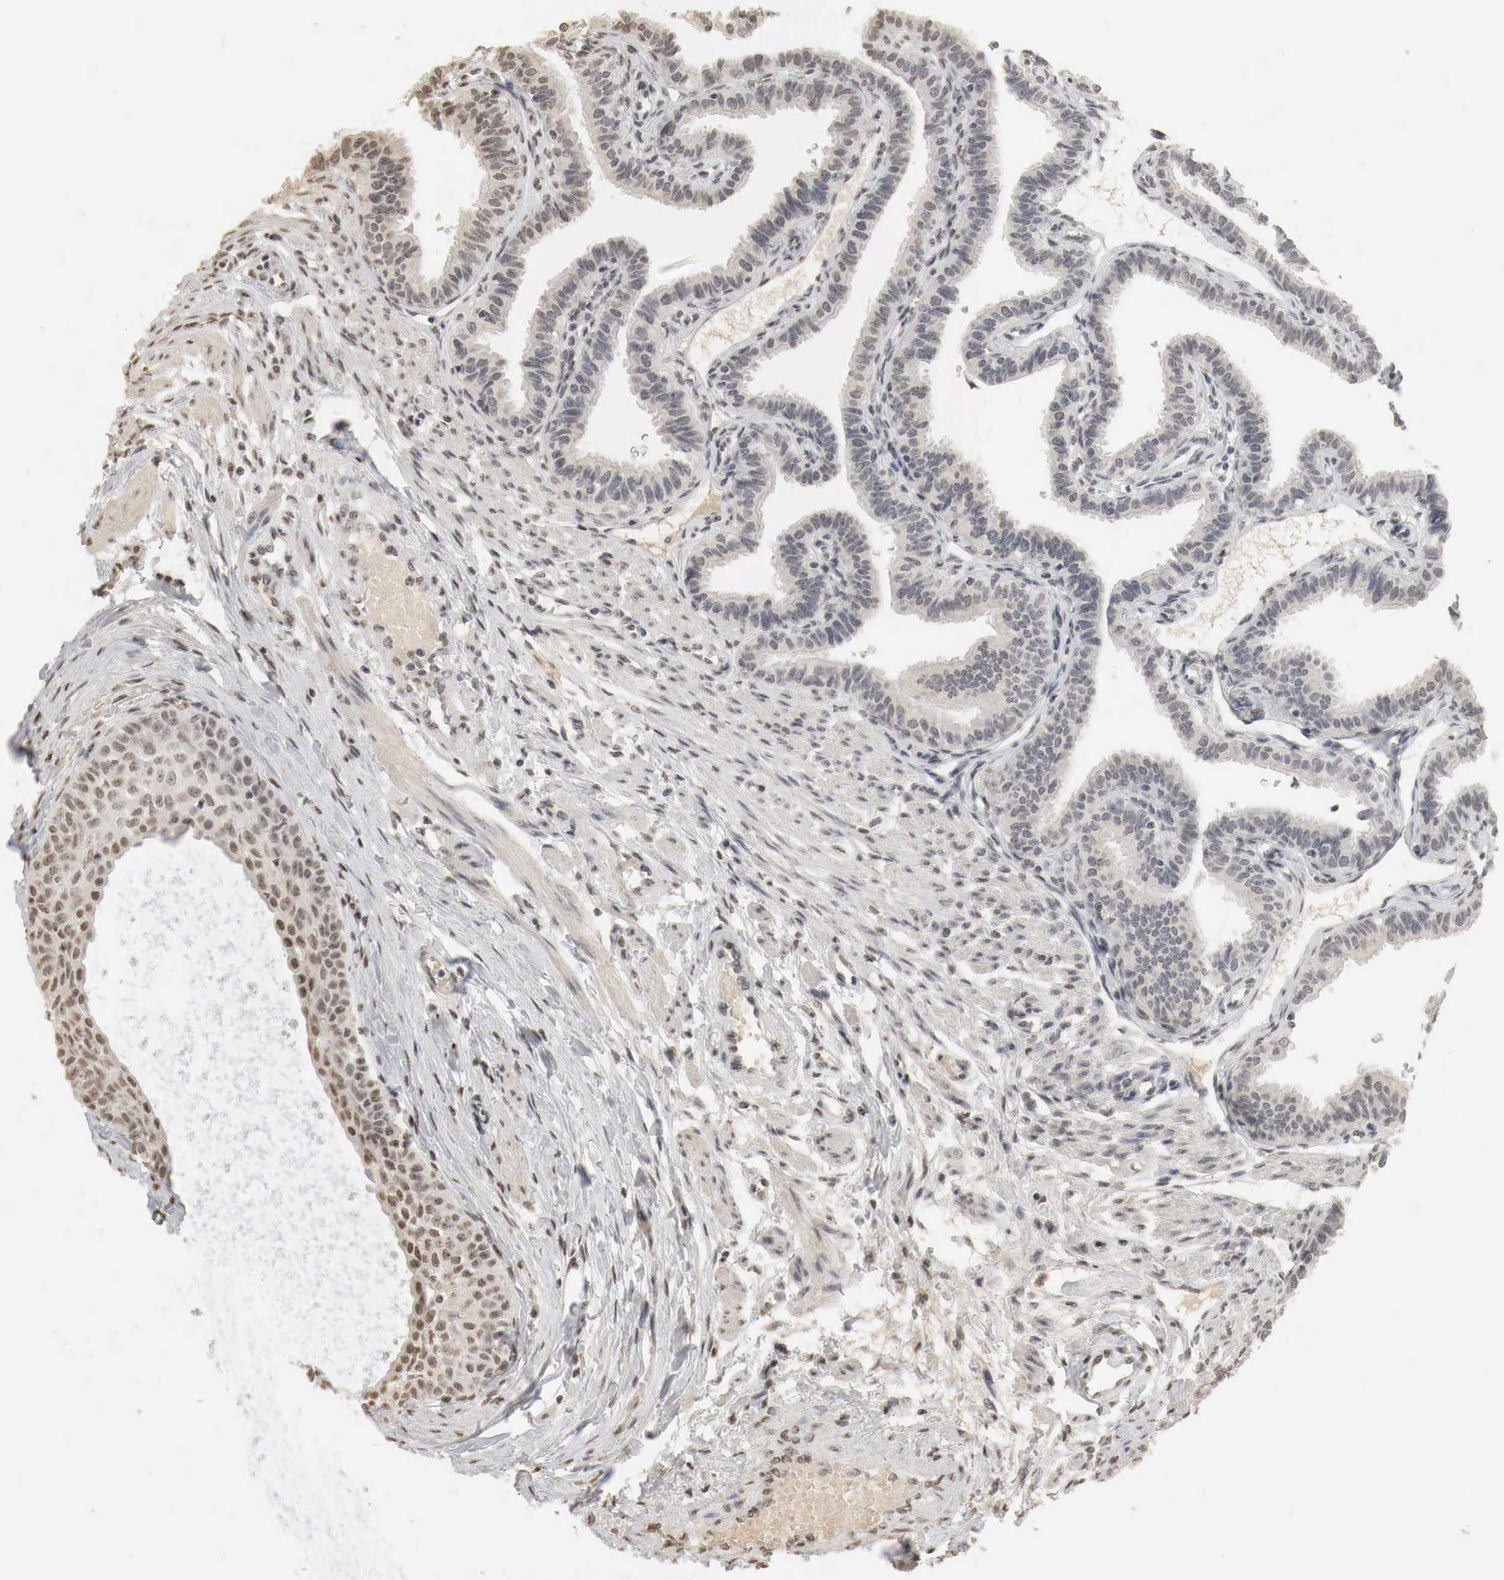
{"staining": {"intensity": "weak", "quantity": "25%-75%", "location": "cytoplasmic/membranous"}, "tissue": "fallopian tube", "cell_type": "Glandular cells", "image_type": "normal", "snomed": [{"axis": "morphology", "description": "Normal tissue, NOS"}, {"axis": "topography", "description": "Fallopian tube"}], "caption": "High-power microscopy captured an IHC micrograph of normal fallopian tube, revealing weak cytoplasmic/membranous positivity in about 25%-75% of glandular cells.", "gene": "ERBB4", "patient": {"sex": "female", "age": 32}}